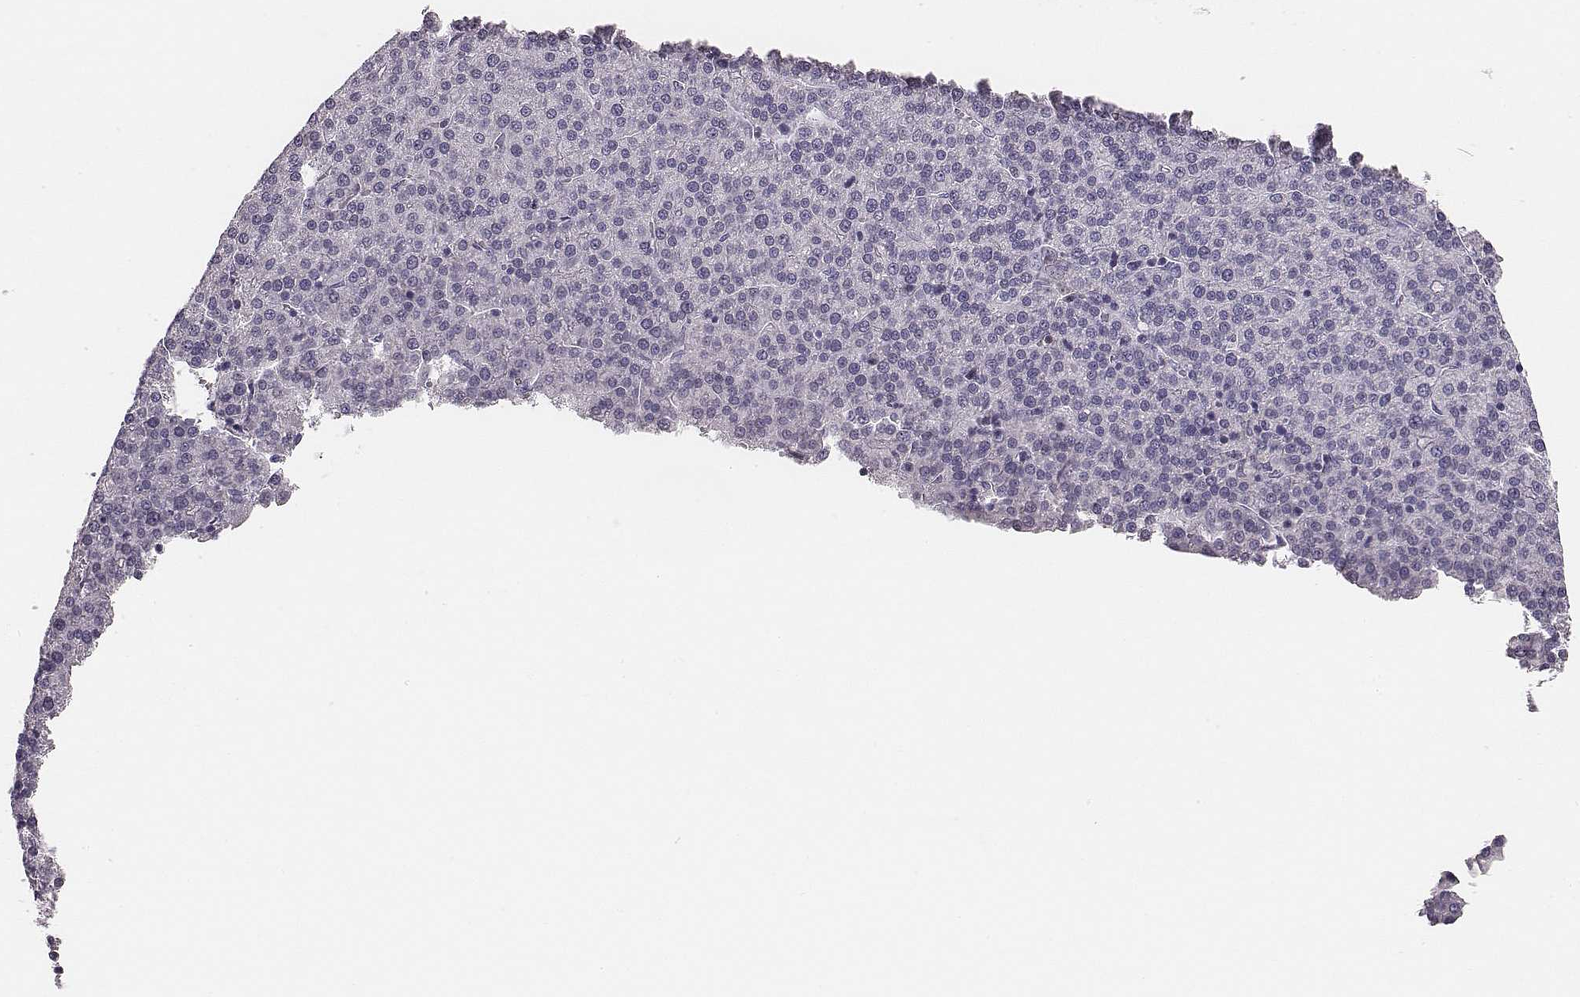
{"staining": {"intensity": "negative", "quantity": "none", "location": "none"}, "tissue": "liver cancer", "cell_type": "Tumor cells", "image_type": "cancer", "snomed": [{"axis": "morphology", "description": "Carcinoma, Hepatocellular, NOS"}, {"axis": "topography", "description": "Liver"}], "caption": "This photomicrograph is of liver hepatocellular carcinoma stained with immunohistochemistry (IHC) to label a protein in brown with the nuclei are counter-stained blue. There is no expression in tumor cells. The staining is performed using DAB brown chromogen with nuclei counter-stained in using hematoxylin.", "gene": "ZNF365", "patient": {"sex": "female", "age": 58}}